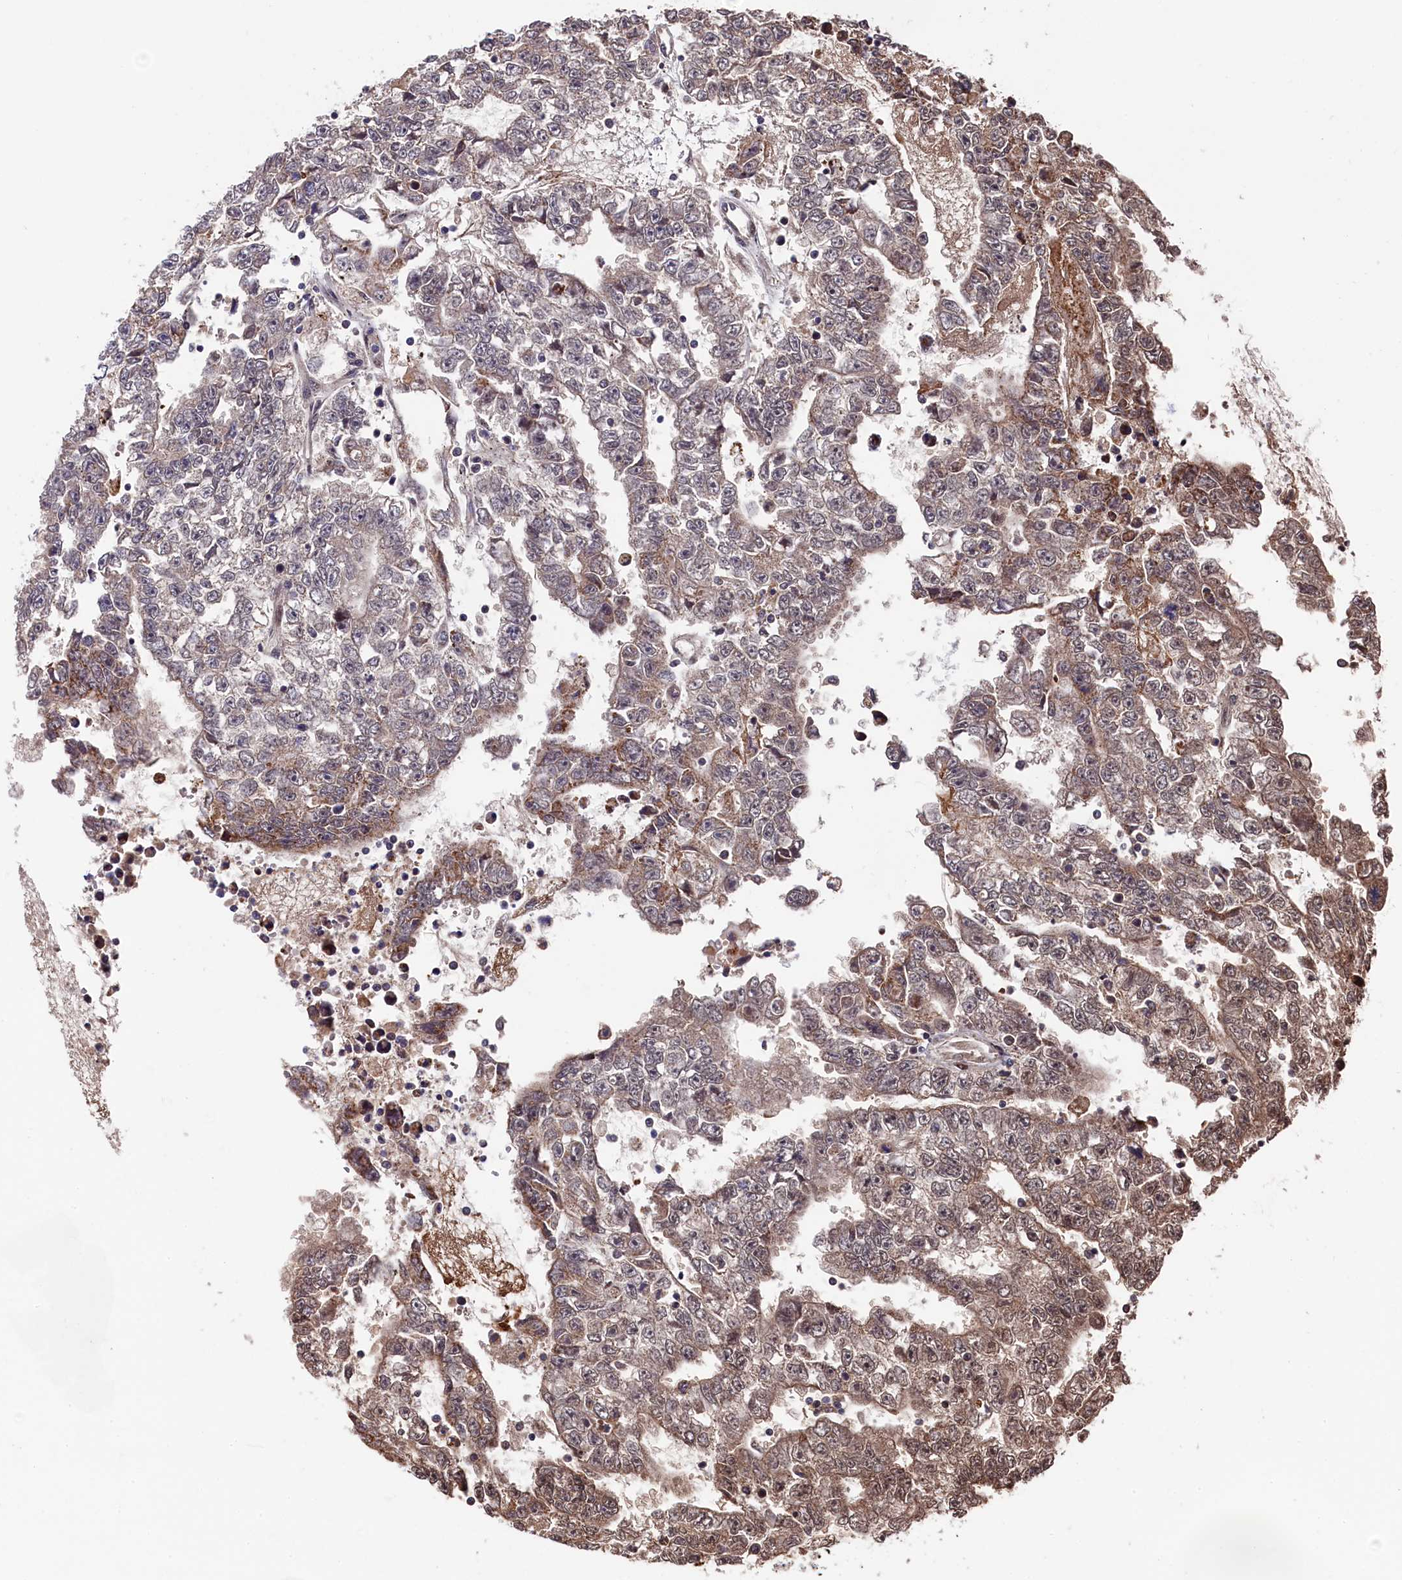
{"staining": {"intensity": "moderate", "quantity": ">75%", "location": "cytoplasmic/membranous"}, "tissue": "testis cancer", "cell_type": "Tumor cells", "image_type": "cancer", "snomed": [{"axis": "morphology", "description": "Carcinoma, Embryonal, NOS"}, {"axis": "topography", "description": "Testis"}], "caption": "IHC staining of testis cancer, which shows medium levels of moderate cytoplasmic/membranous staining in approximately >75% of tumor cells indicating moderate cytoplasmic/membranous protein positivity. The staining was performed using DAB (brown) for protein detection and nuclei were counterstained in hematoxylin (blue).", "gene": "CLPX", "patient": {"sex": "male", "age": 25}}